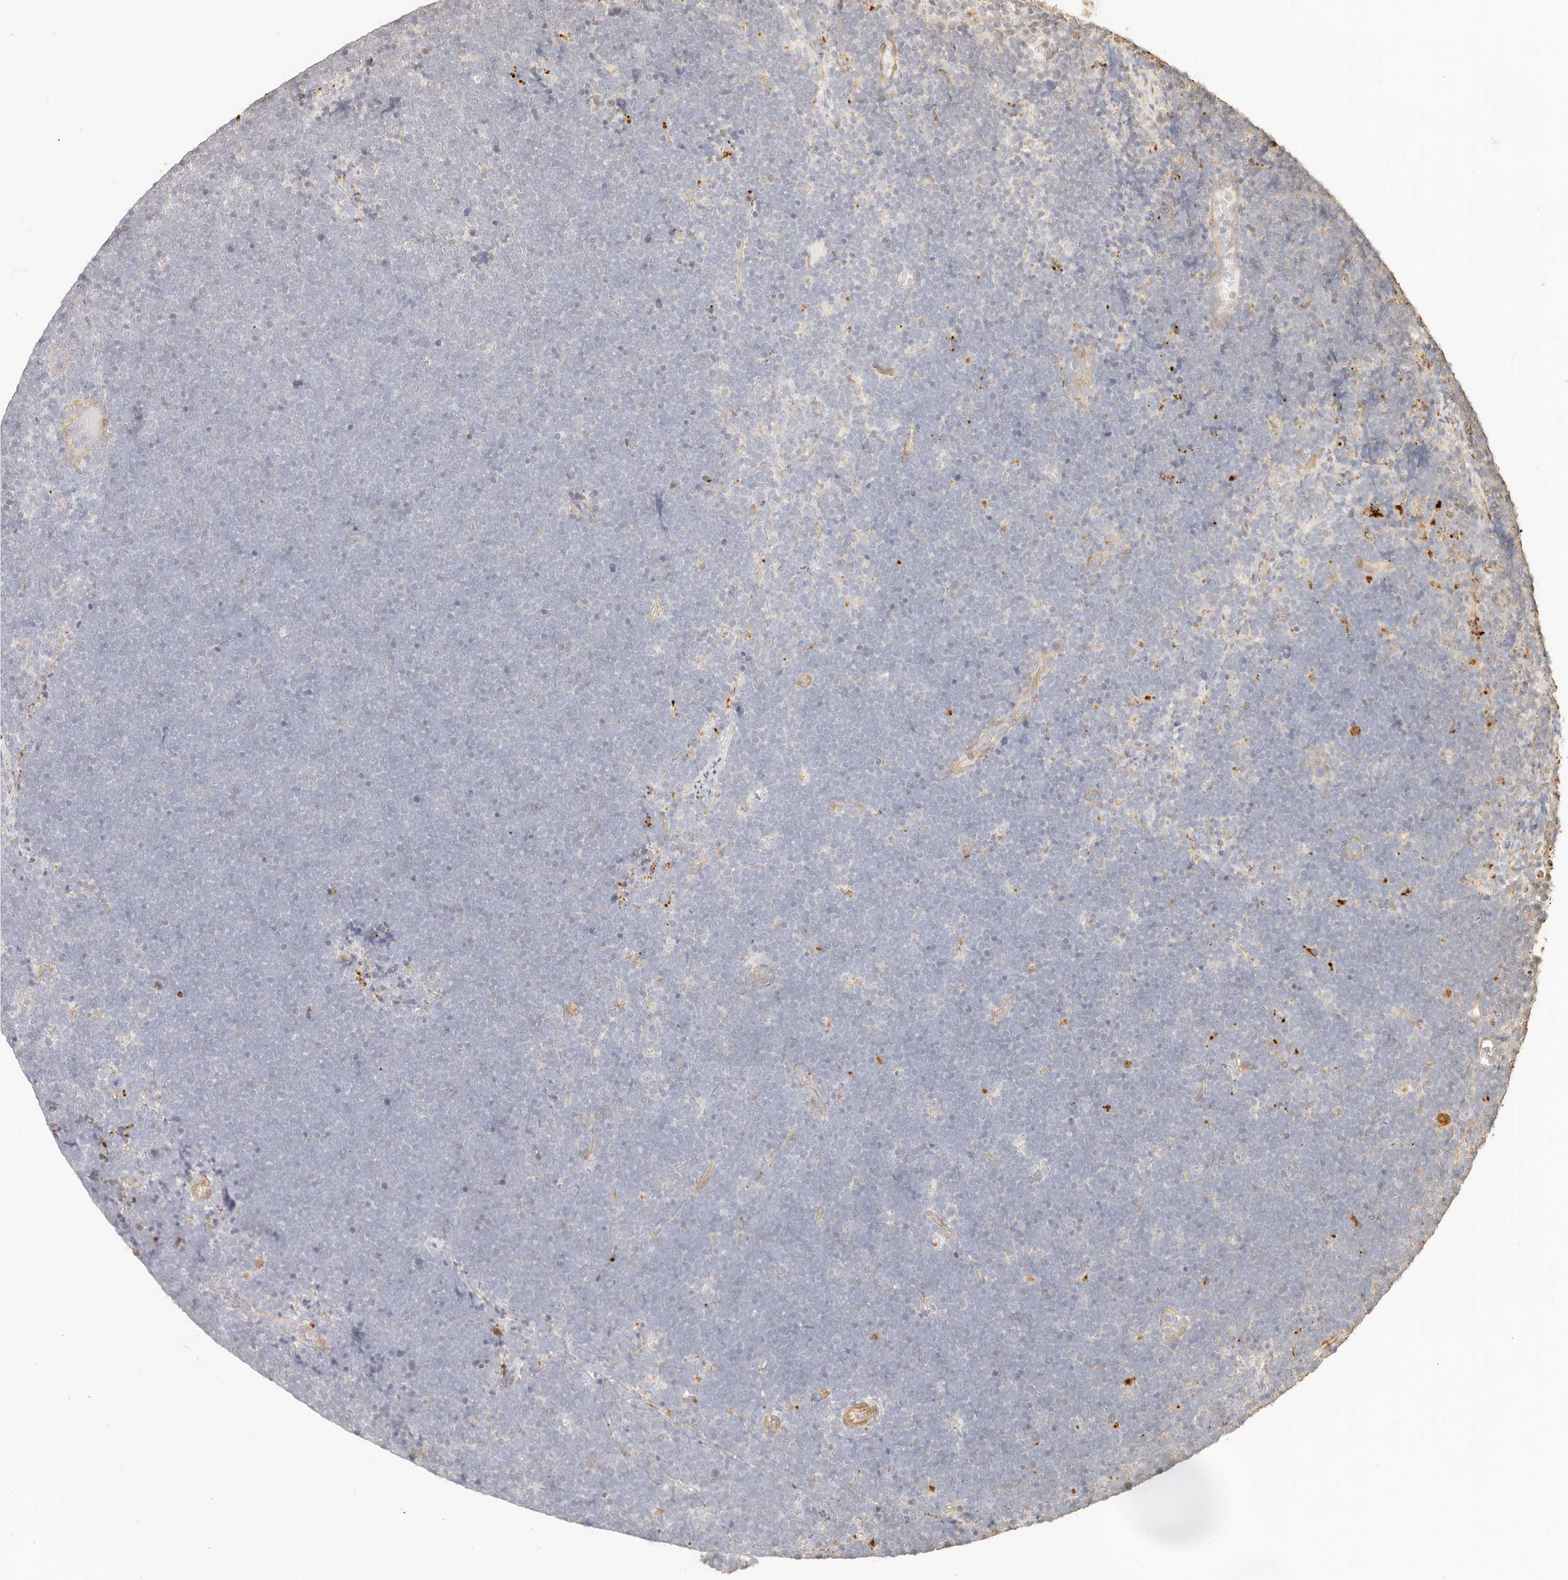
{"staining": {"intensity": "negative", "quantity": "none", "location": "none"}, "tissue": "lymphoma", "cell_type": "Tumor cells", "image_type": "cancer", "snomed": [{"axis": "morphology", "description": "Malignant lymphoma, non-Hodgkin's type, High grade"}, {"axis": "topography", "description": "Lymph node"}], "caption": "This micrograph is of lymphoma stained with IHC to label a protein in brown with the nuclei are counter-stained blue. There is no expression in tumor cells. (DAB immunohistochemistry (IHC), high magnification).", "gene": "PTPN22", "patient": {"sex": "male", "age": 13}}